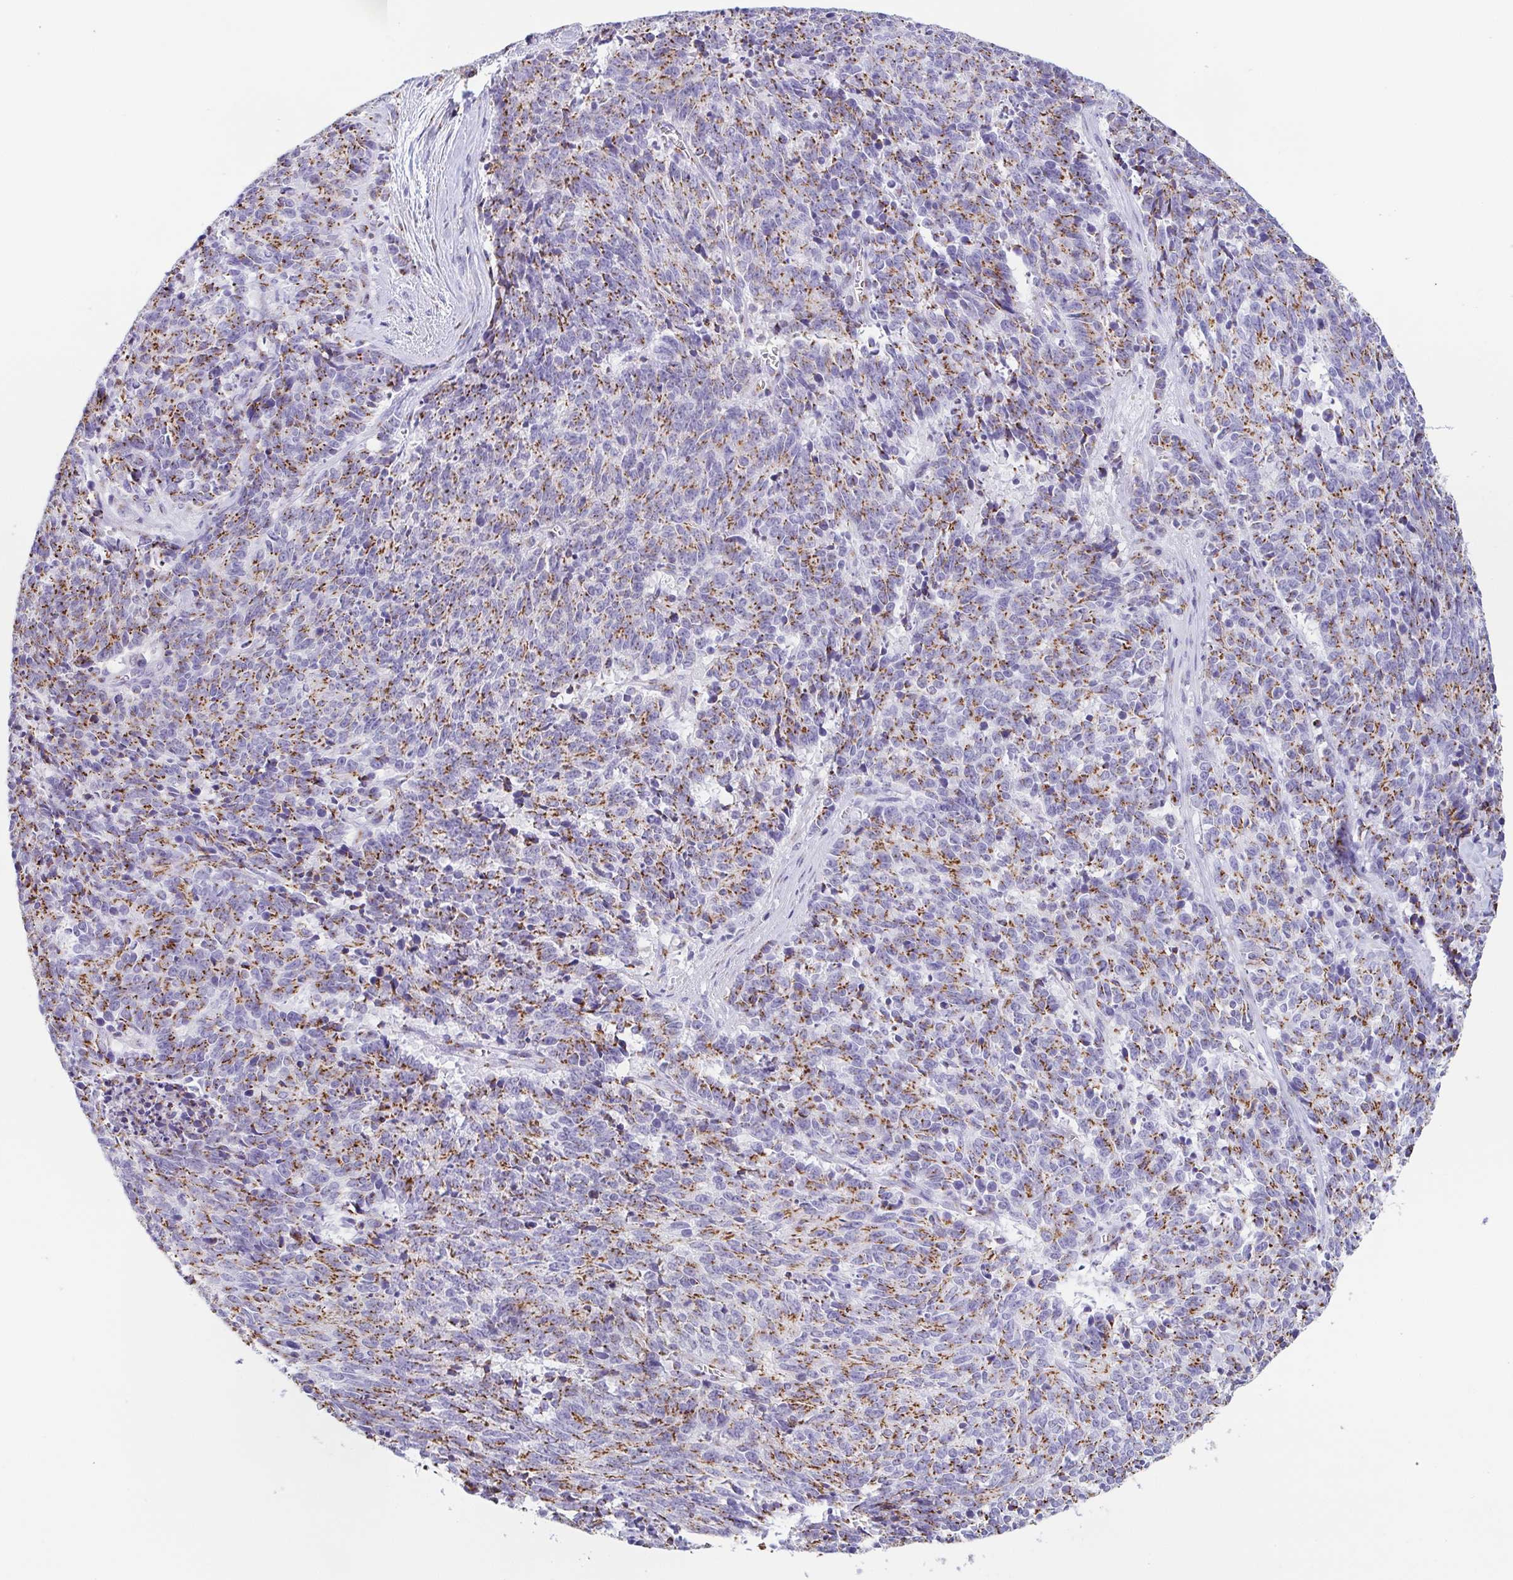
{"staining": {"intensity": "moderate", "quantity": ">75%", "location": "cytoplasmic/membranous"}, "tissue": "cervical cancer", "cell_type": "Tumor cells", "image_type": "cancer", "snomed": [{"axis": "morphology", "description": "Squamous cell carcinoma, NOS"}, {"axis": "topography", "description": "Cervix"}], "caption": "An IHC photomicrograph of tumor tissue is shown. Protein staining in brown shows moderate cytoplasmic/membranous positivity in cervical cancer (squamous cell carcinoma) within tumor cells.", "gene": "SULT1B1", "patient": {"sex": "female", "age": 29}}